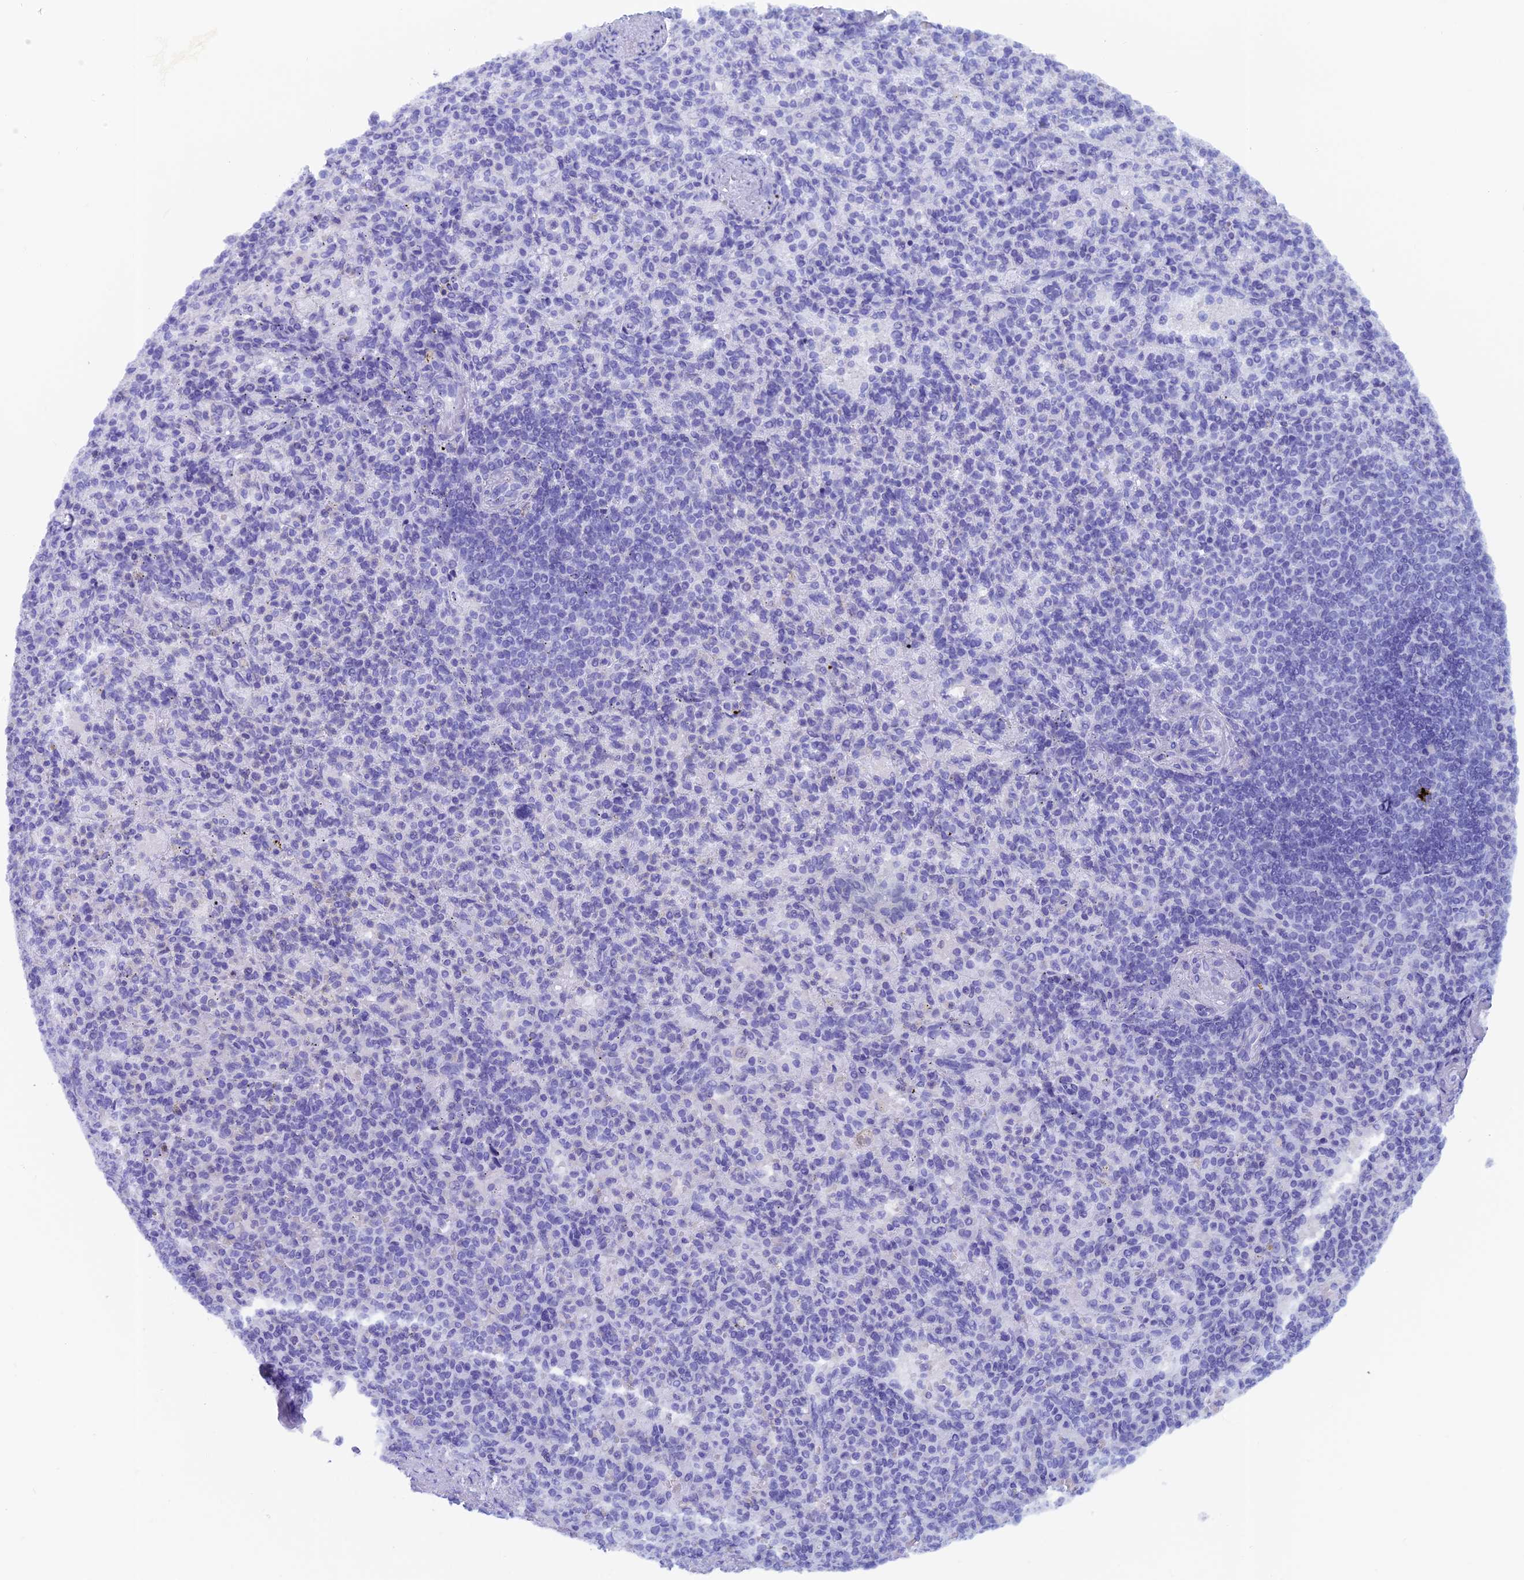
{"staining": {"intensity": "negative", "quantity": "none", "location": "none"}, "tissue": "spleen", "cell_type": "Cells in red pulp", "image_type": "normal", "snomed": [{"axis": "morphology", "description": "Normal tissue, NOS"}, {"axis": "topography", "description": "Spleen"}], "caption": "This is a micrograph of immunohistochemistry (IHC) staining of normal spleen, which shows no staining in cells in red pulp.", "gene": "CAPS", "patient": {"sex": "female", "age": 74}}